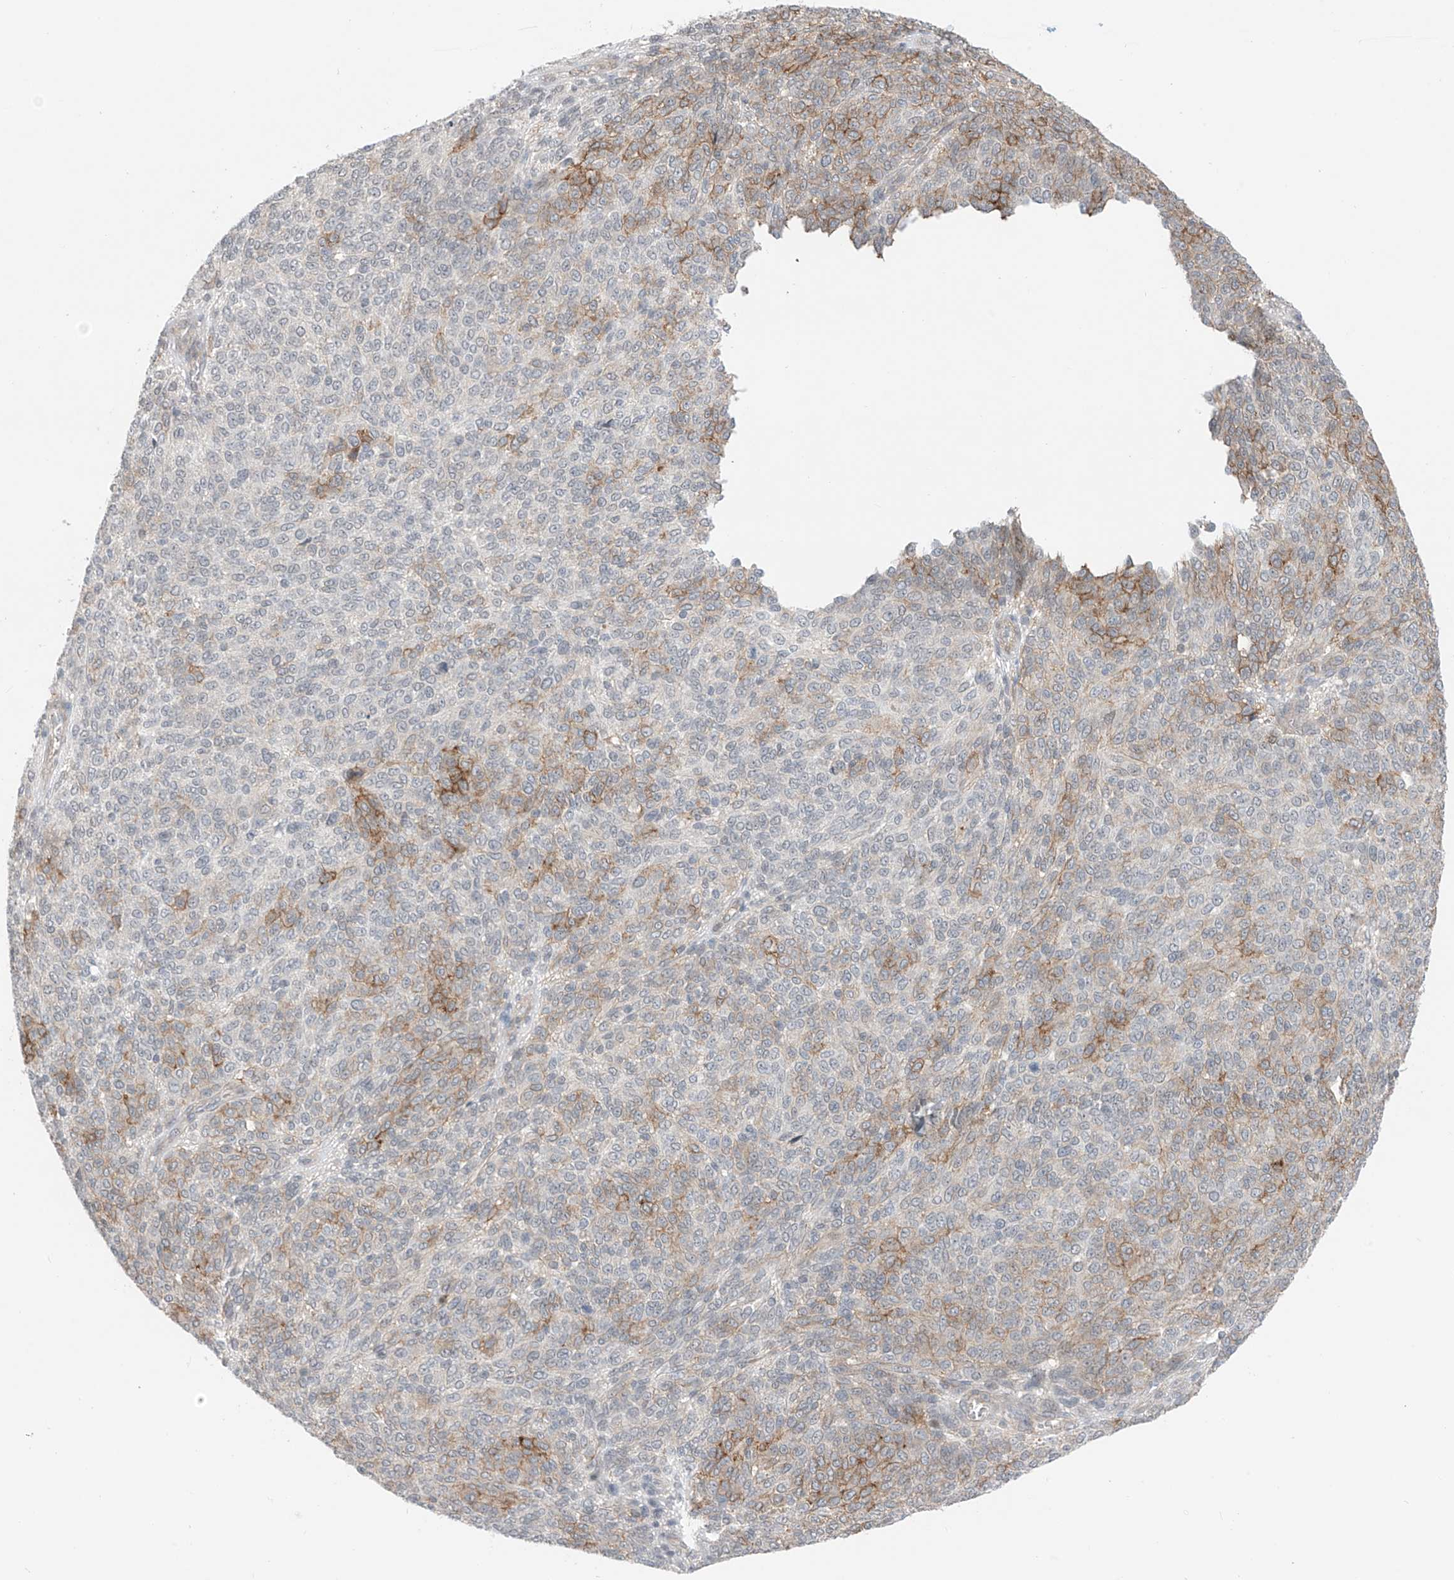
{"staining": {"intensity": "moderate", "quantity": "<25%", "location": "cytoplasmic/membranous"}, "tissue": "melanoma", "cell_type": "Tumor cells", "image_type": "cancer", "snomed": [{"axis": "morphology", "description": "Malignant melanoma, NOS"}, {"axis": "topography", "description": "Skin"}], "caption": "There is low levels of moderate cytoplasmic/membranous expression in tumor cells of melanoma, as demonstrated by immunohistochemical staining (brown color).", "gene": "ABLIM2", "patient": {"sex": "male", "age": 73}}